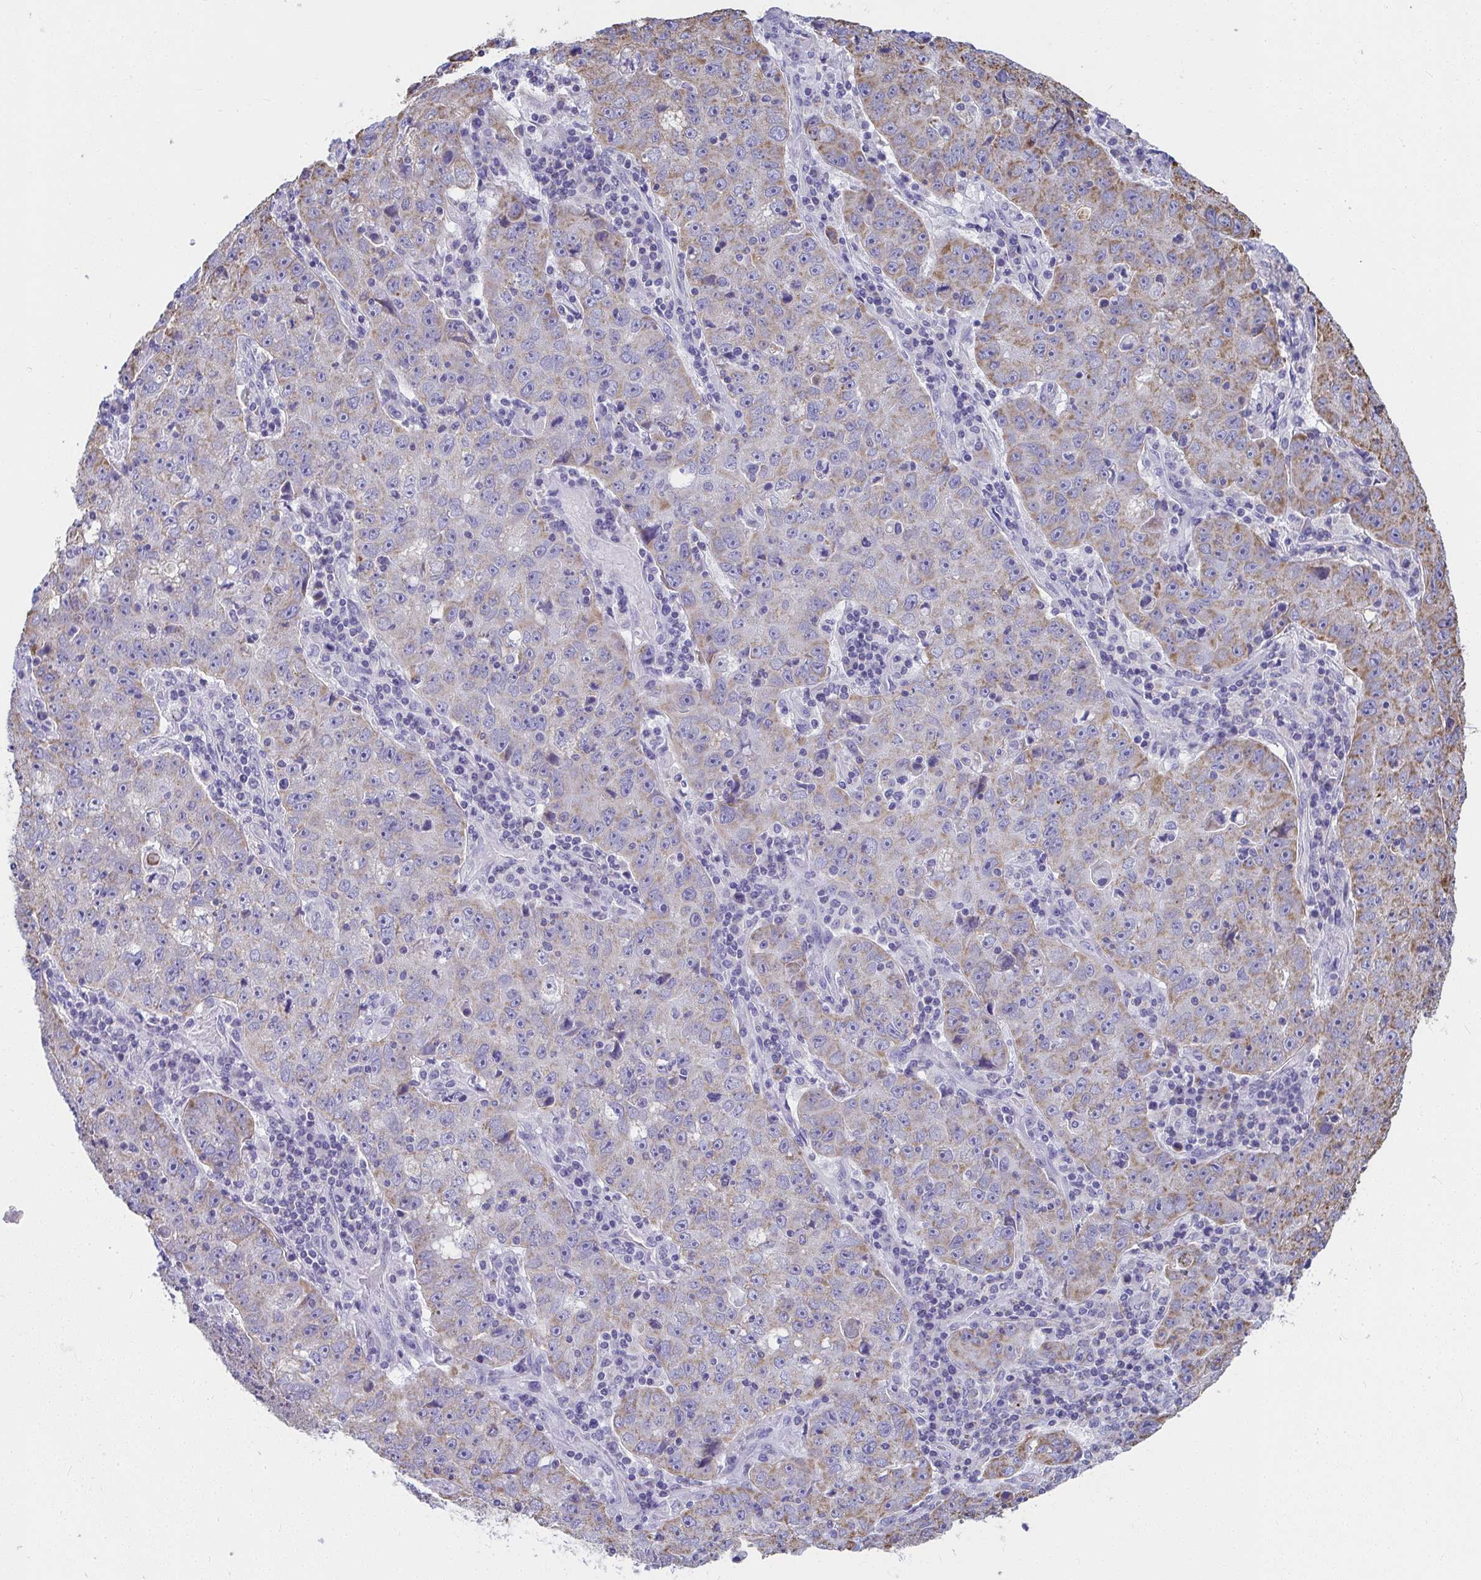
{"staining": {"intensity": "moderate", "quantity": "25%-75%", "location": "cytoplasmic/membranous"}, "tissue": "lung cancer", "cell_type": "Tumor cells", "image_type": "cancer", "snomed": [{"axis": "morphology", "description": "Normal morphology"}, {"axis": "morphology", "description": "Adenocarcinoma, NOS"}, {"axis": "topography", "description": "Lymph node"}, {"axis": "topography", "description": "Lung"}], "caption": "A brown stain shows moderate cytoplasmic/membranous staining of a protein in human lung cancer (adenocarcinoma) tumor cells. The staining is performed using DAB (3,3'-diaminobenzidine) brown chromogen to label protein expression. The nuclei are counter-stained blue using hematoxylin.", "gene": "SLC6A1", "patient": {"sex": "female", "age": 57}}